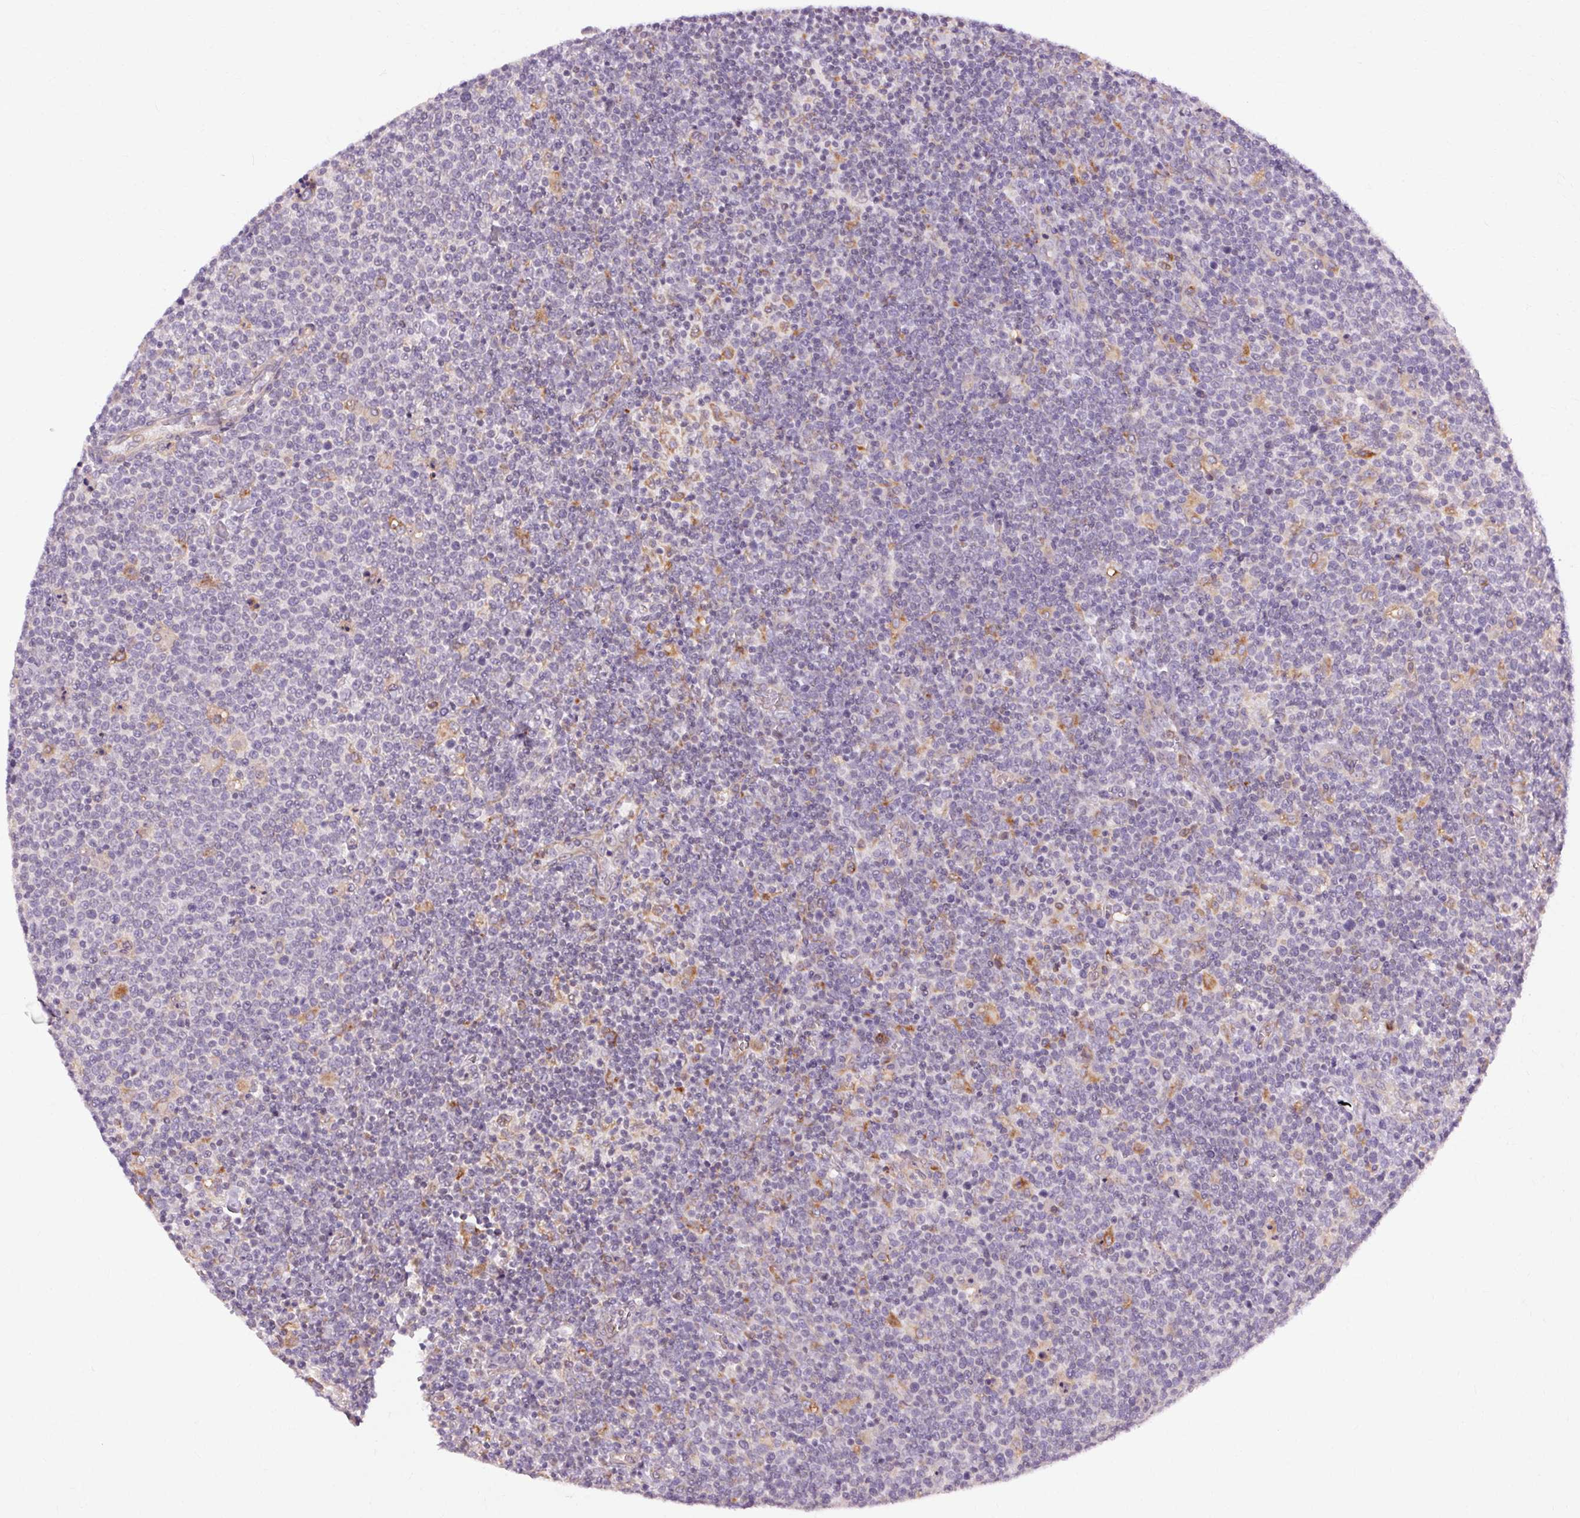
{"staining": {"intensity": "negative", "quantity": "none", "location": "none"}, "tissue": "lymphoma", "cell_type": "Tumor cells", "image_type": "cancer", "snomed": [{"axis": "morphology", "description": "Malignant lymphoma, non-Hodgkin's type, High grade"}, {"axis": "topography", "description": "Lymph node"}], "caption": "DAB (3,3'-diaminobenzidine) immunohistochemical staining of human lymphoma demonstrates no significant expression in tumor cells. (DAB IHC visualized using brightfield microscopy, high magnification).", "gene": "TM6SF1", "patient": {"sex": "male", "age": 61}}